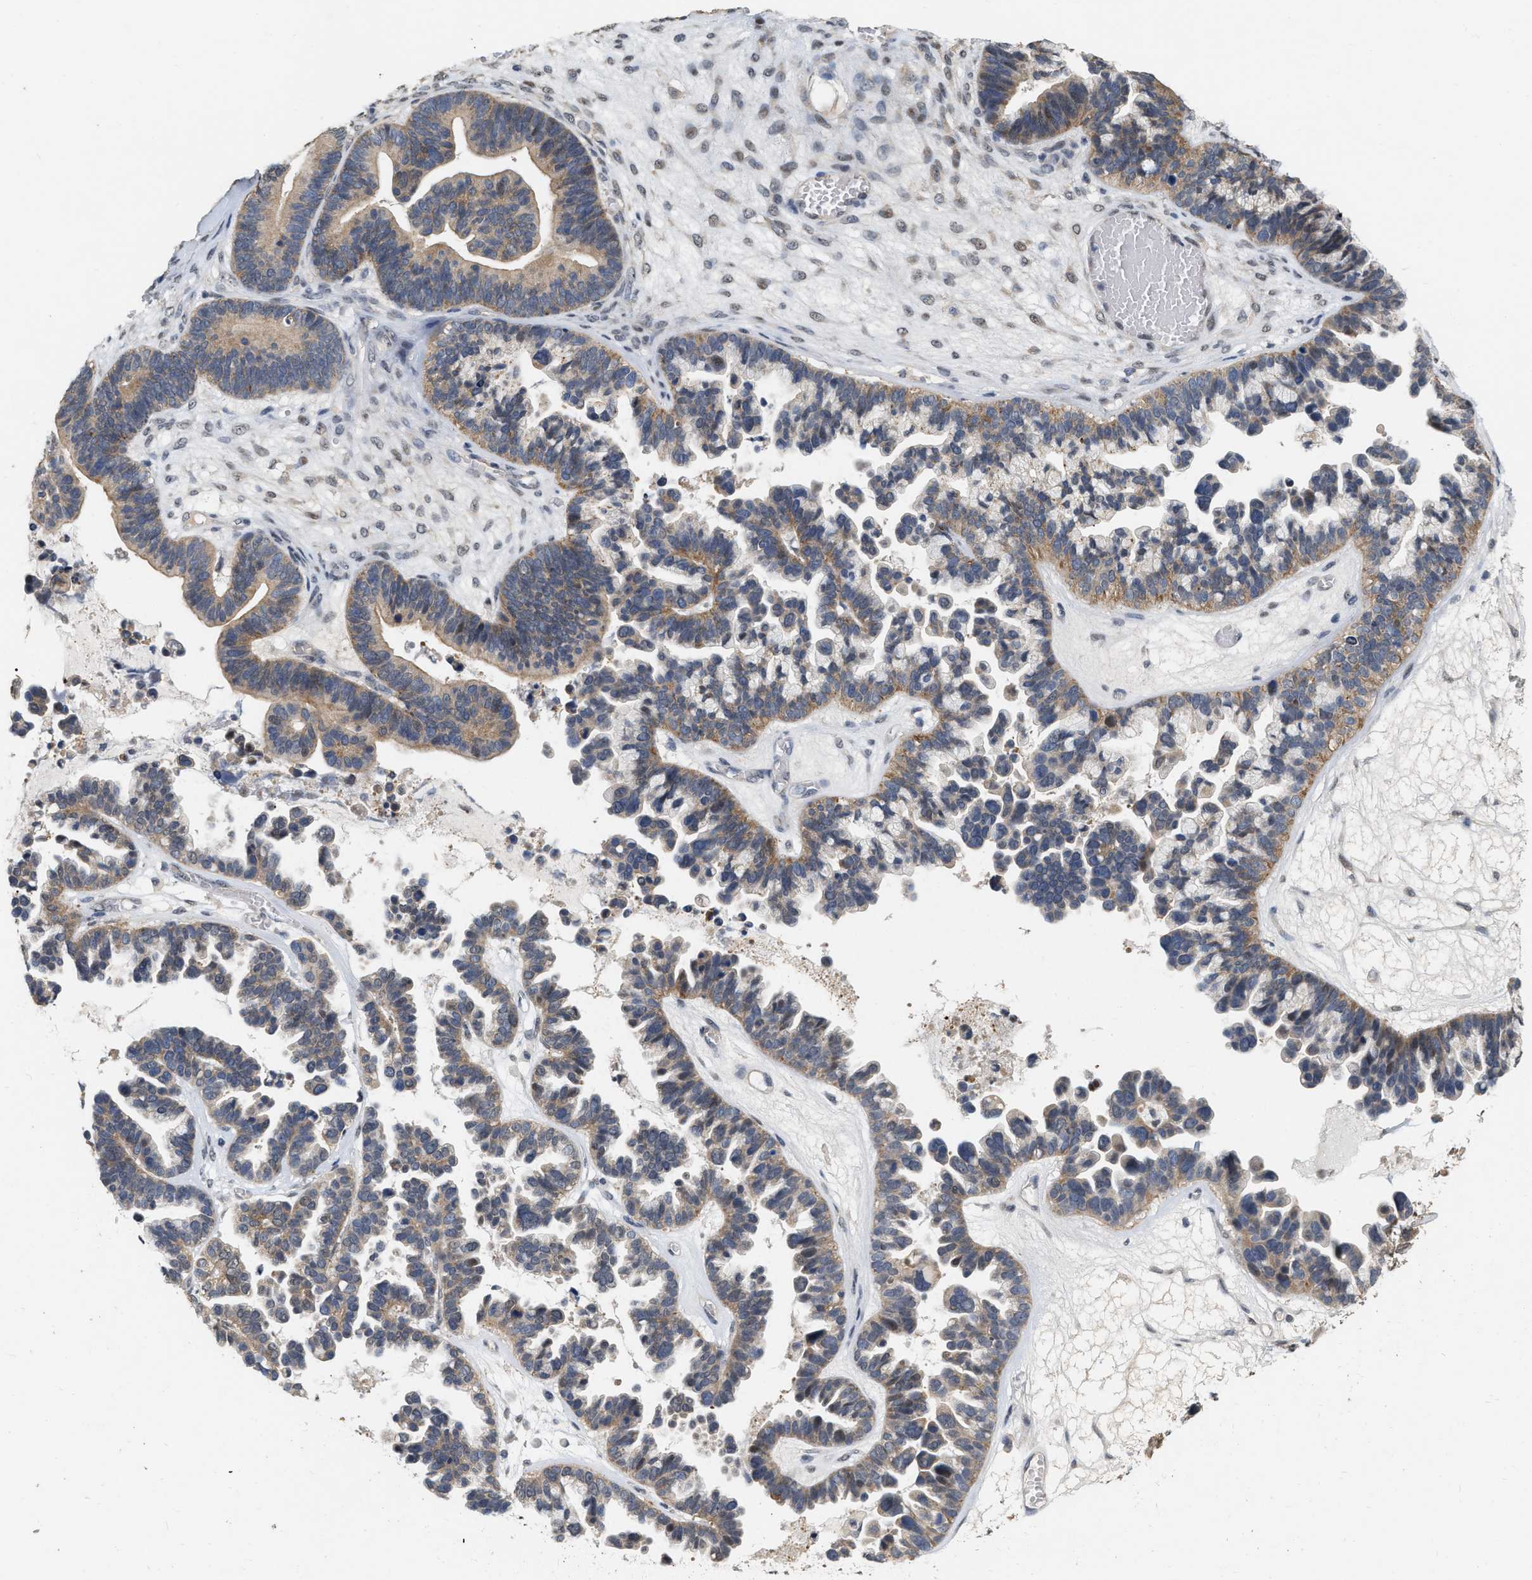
{"staining": {"intensity": "moderate", "quantity": ">75%", "location": "cytoplasmic/membranous"}, "tissue": "ovarian cancer", "cell_type": "Tumor cells", "image_type": "cancer", "snomed": [{"axis": "morphology", "description": "Cystadenocarcinoma, serous, NOS"}, {"axis": "topography", "description": "Ovary"}], "caption": "This micrograph demonstrates IHC staining of human serous cystadenocarcinoma (ovarian), with medium moderate cytoplasmic/membranous staining in about >75% of tumor cells.", "gene": "RUVBL1", "patient": {"sex": "female", "age": 56}}